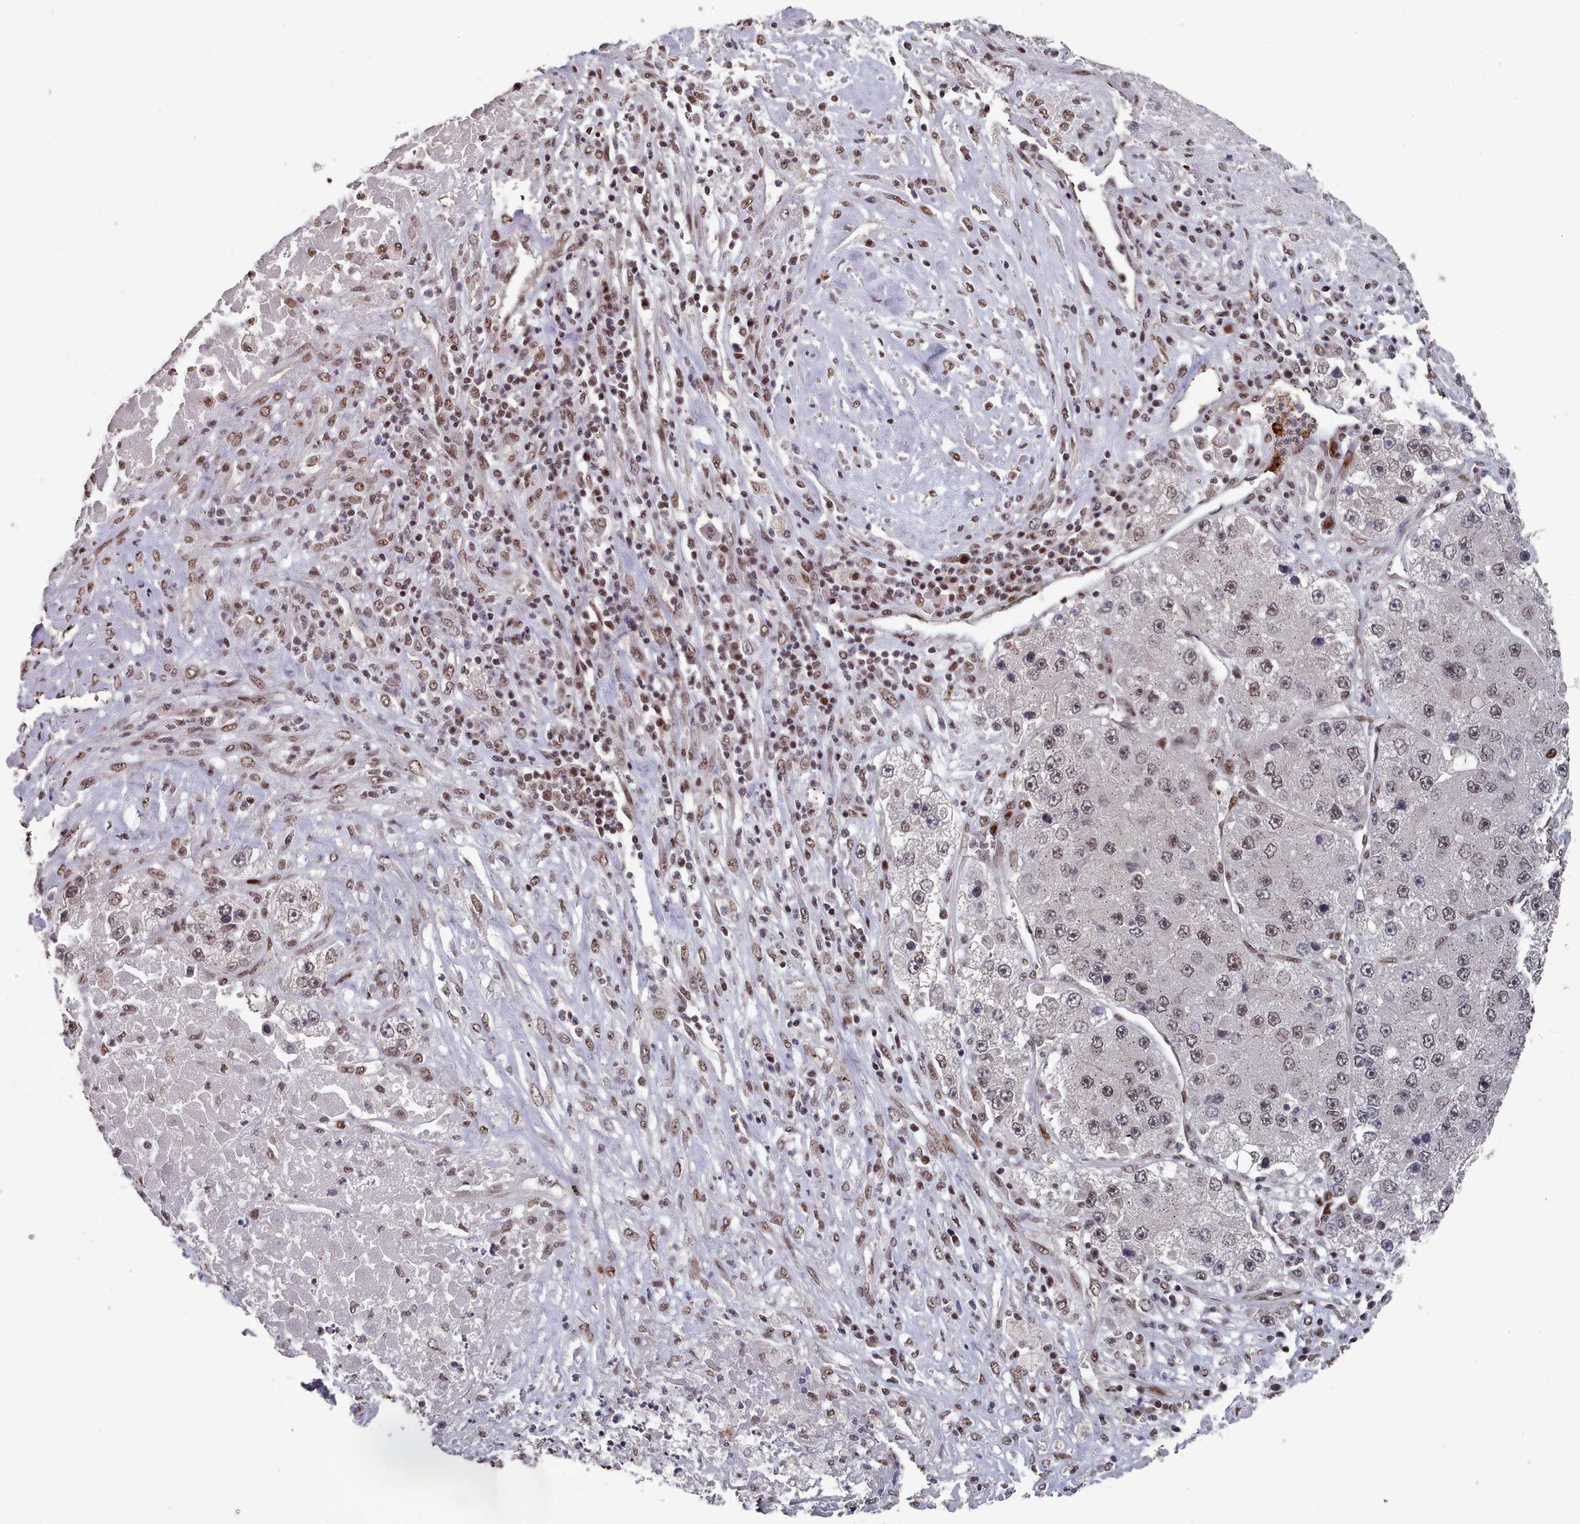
{"staining": {"intensity": "weak", "quantity": "25%-75%", "location": "nuclear"}, "tissue": "liver cancer", "cell_type": "Tumor cells", "image_type": "cancer", "snomed": [{"axis": "morphology", "description": "Carcinoma, Hepatocellular, NOS"}, {"axis": "topography", "description": "Liver"}], "caption": "Hepatocellular carcinoma (liver) was stained to show a protein in brown. There is low levels of weak nuclear positivity in about 25%-75% of tumor cells.", "gene": "PNRC2", "patient": {"sex": "female", "age": 73}}